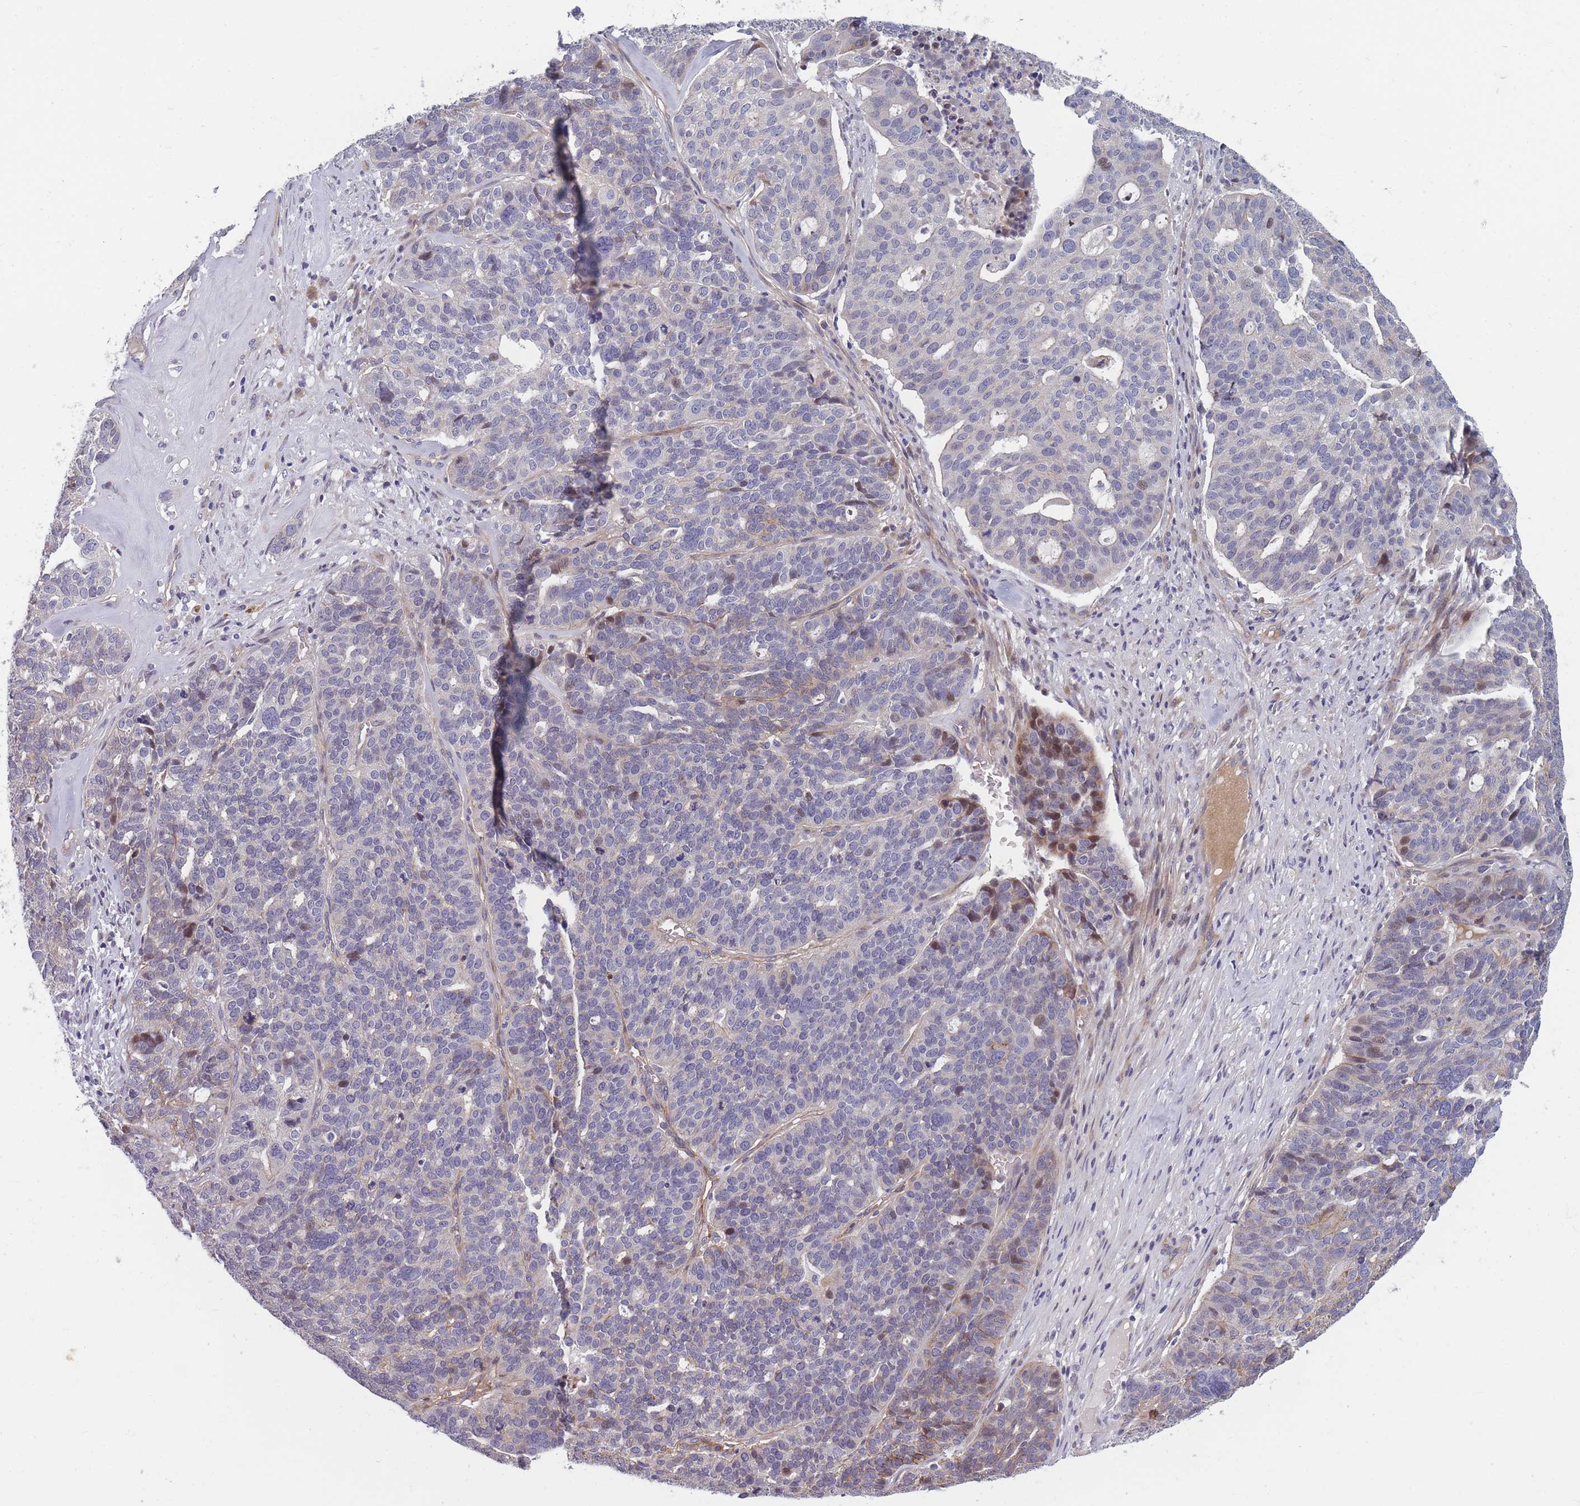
{"staining": {"intensity": "moderate", "quantity": "<25%", "location": "nuclear"}, "tissue": "ovarian cancer", "cell_type": "Tumor cells", "image_type": "cancer", "snomed": [{"axis": "morphology", "description": "Cystadenocarcinoma, serous, NOS"}, {"axis": "topography", "description": "Ovary"}], "caption": "Immunohistochemical staining of human ovarian cancer exhibits low levels of moderate nuclear positivity in approximately <25% of tumor cells.", "gene": "FAM83F", "patient": {"sex": "female", "age": 59}}